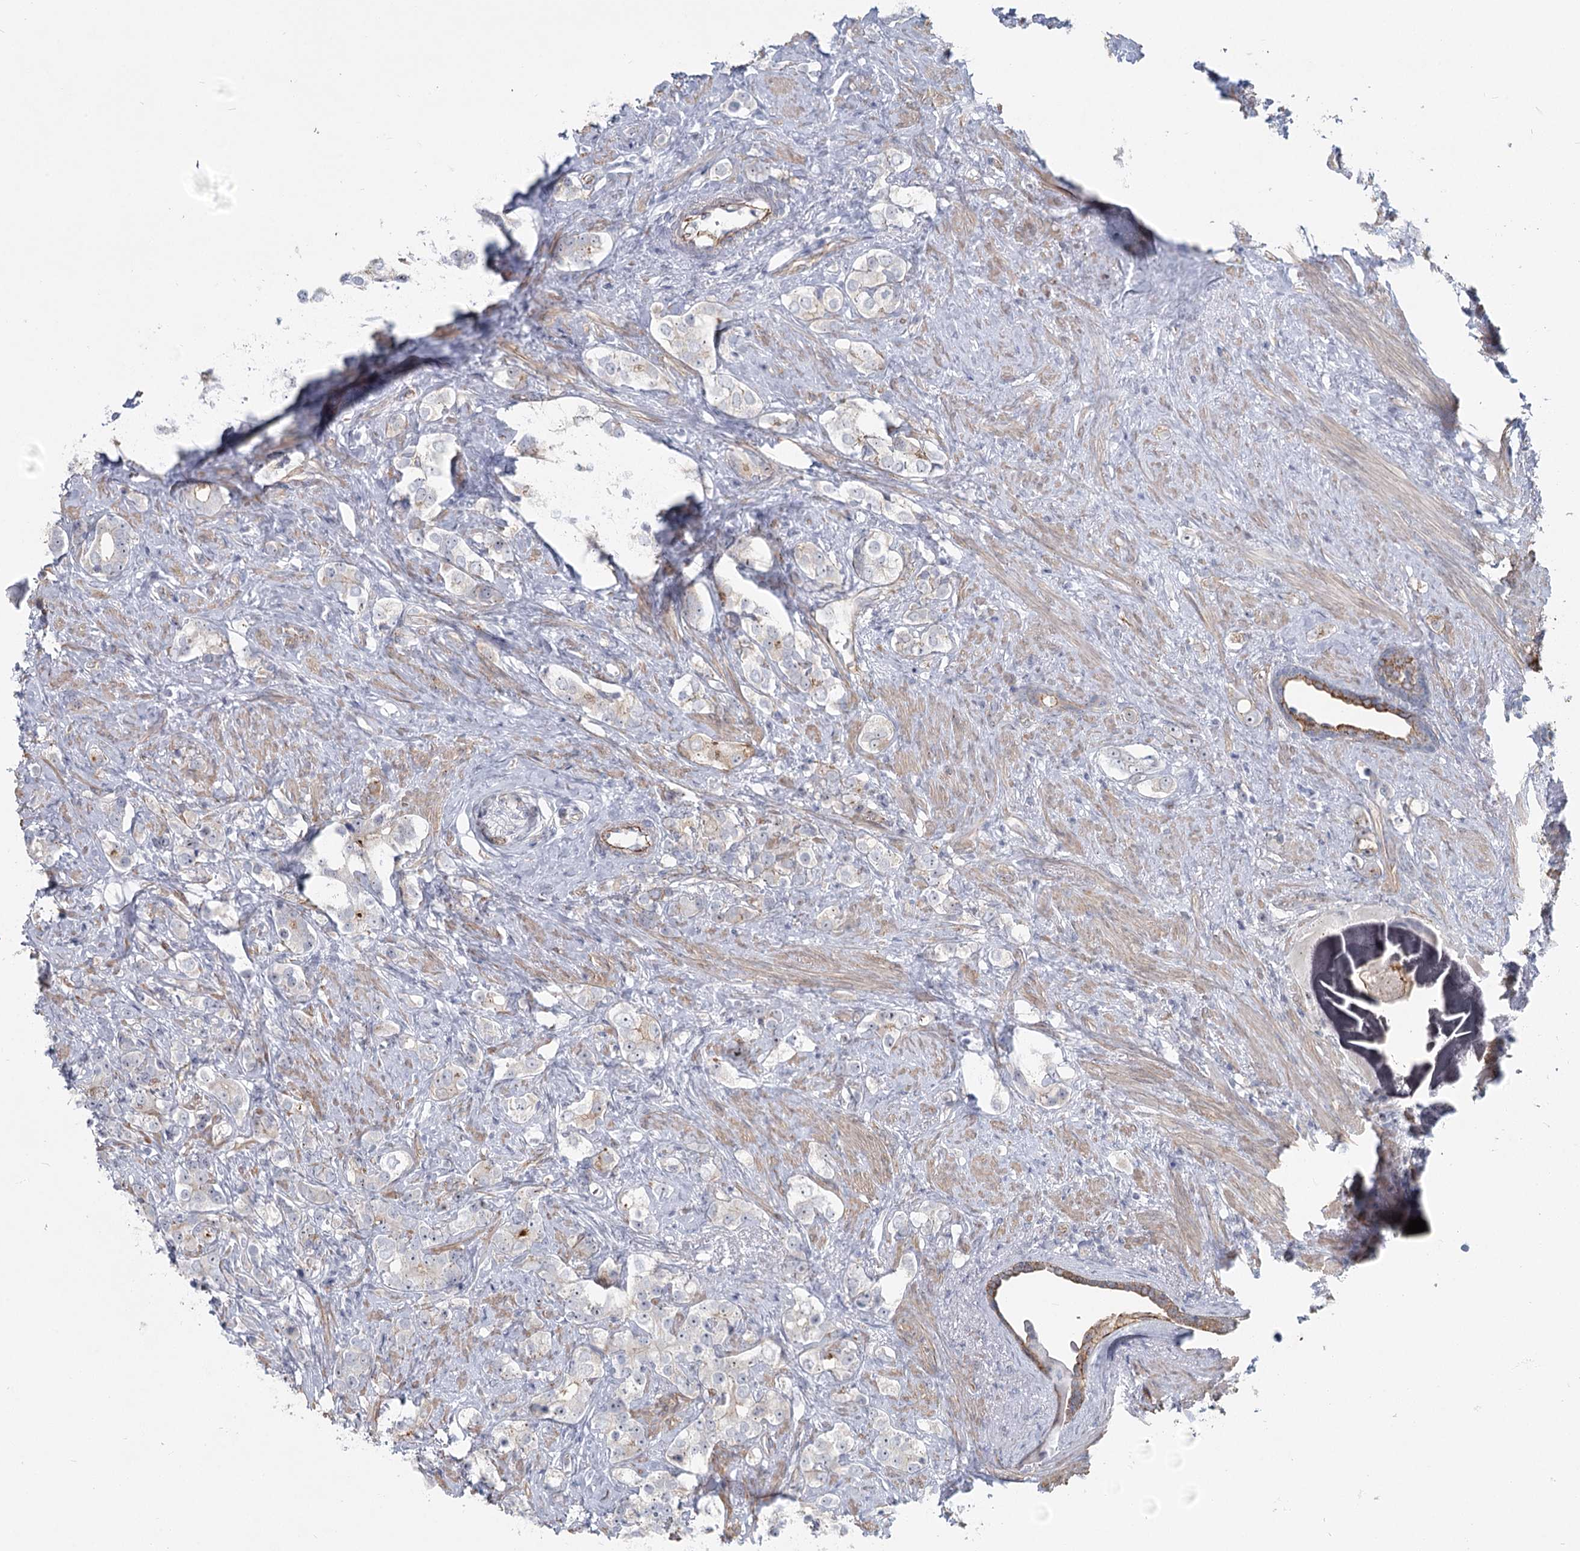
{"staining": {"intensity": "negative", "quantity": "none", "location": "none"}, "tissue": "prostate cancer", "cell_type": "Tumor cells", "image_type": "cancer", "snomed": [{"axis": "morphology", "description": "Adenocarcinoma, High grade"}, {"axis": "topography", "description": "Prostate"}], "caption": "Prostate cancer (high-grade adenocarcinoma) was stained to show a protein in brown. There is no significant expression in tumor cells.", "gene": "ABHD8", "patient": {"sex": "male", "age": 63}}